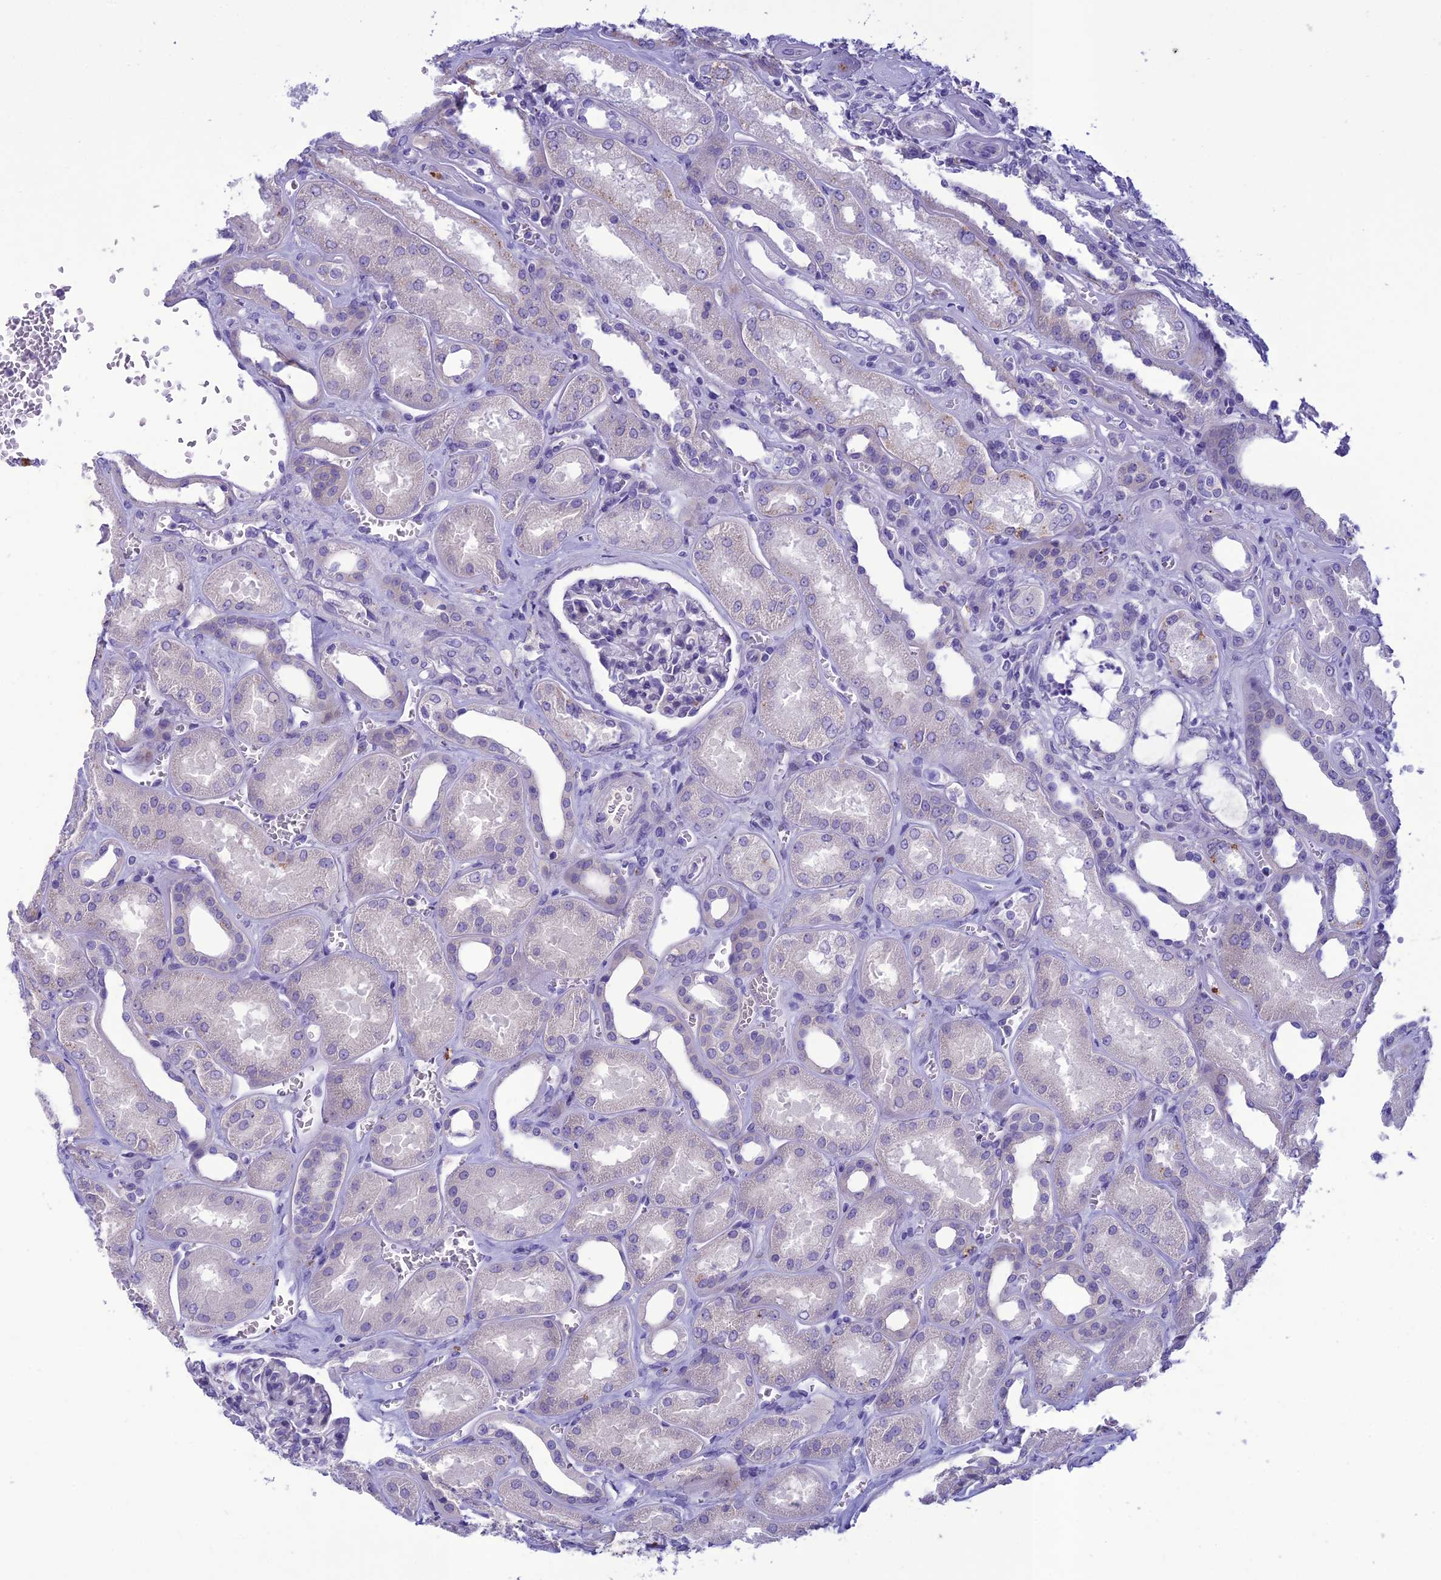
{"staining": {"intensity": "negative", "quantity": "none", "location": "none"}, "tissue": "kidney", "cell_type": "Cells in glomeruli", "image_type": "normal", "snomed": [{"axis": "morphology", "description": "Normal tissue, NOS"}, {"axis": "morphology", "description": "Adenocarcinoma, NOS"}, {"axis": "topography", "description": "Kidney"}], "caption": "The micrograph reveals no significant expression in cells in glomeruli of kidney.", "gene": "IFT172", "patient": {"sex": "female", "age": 68}}